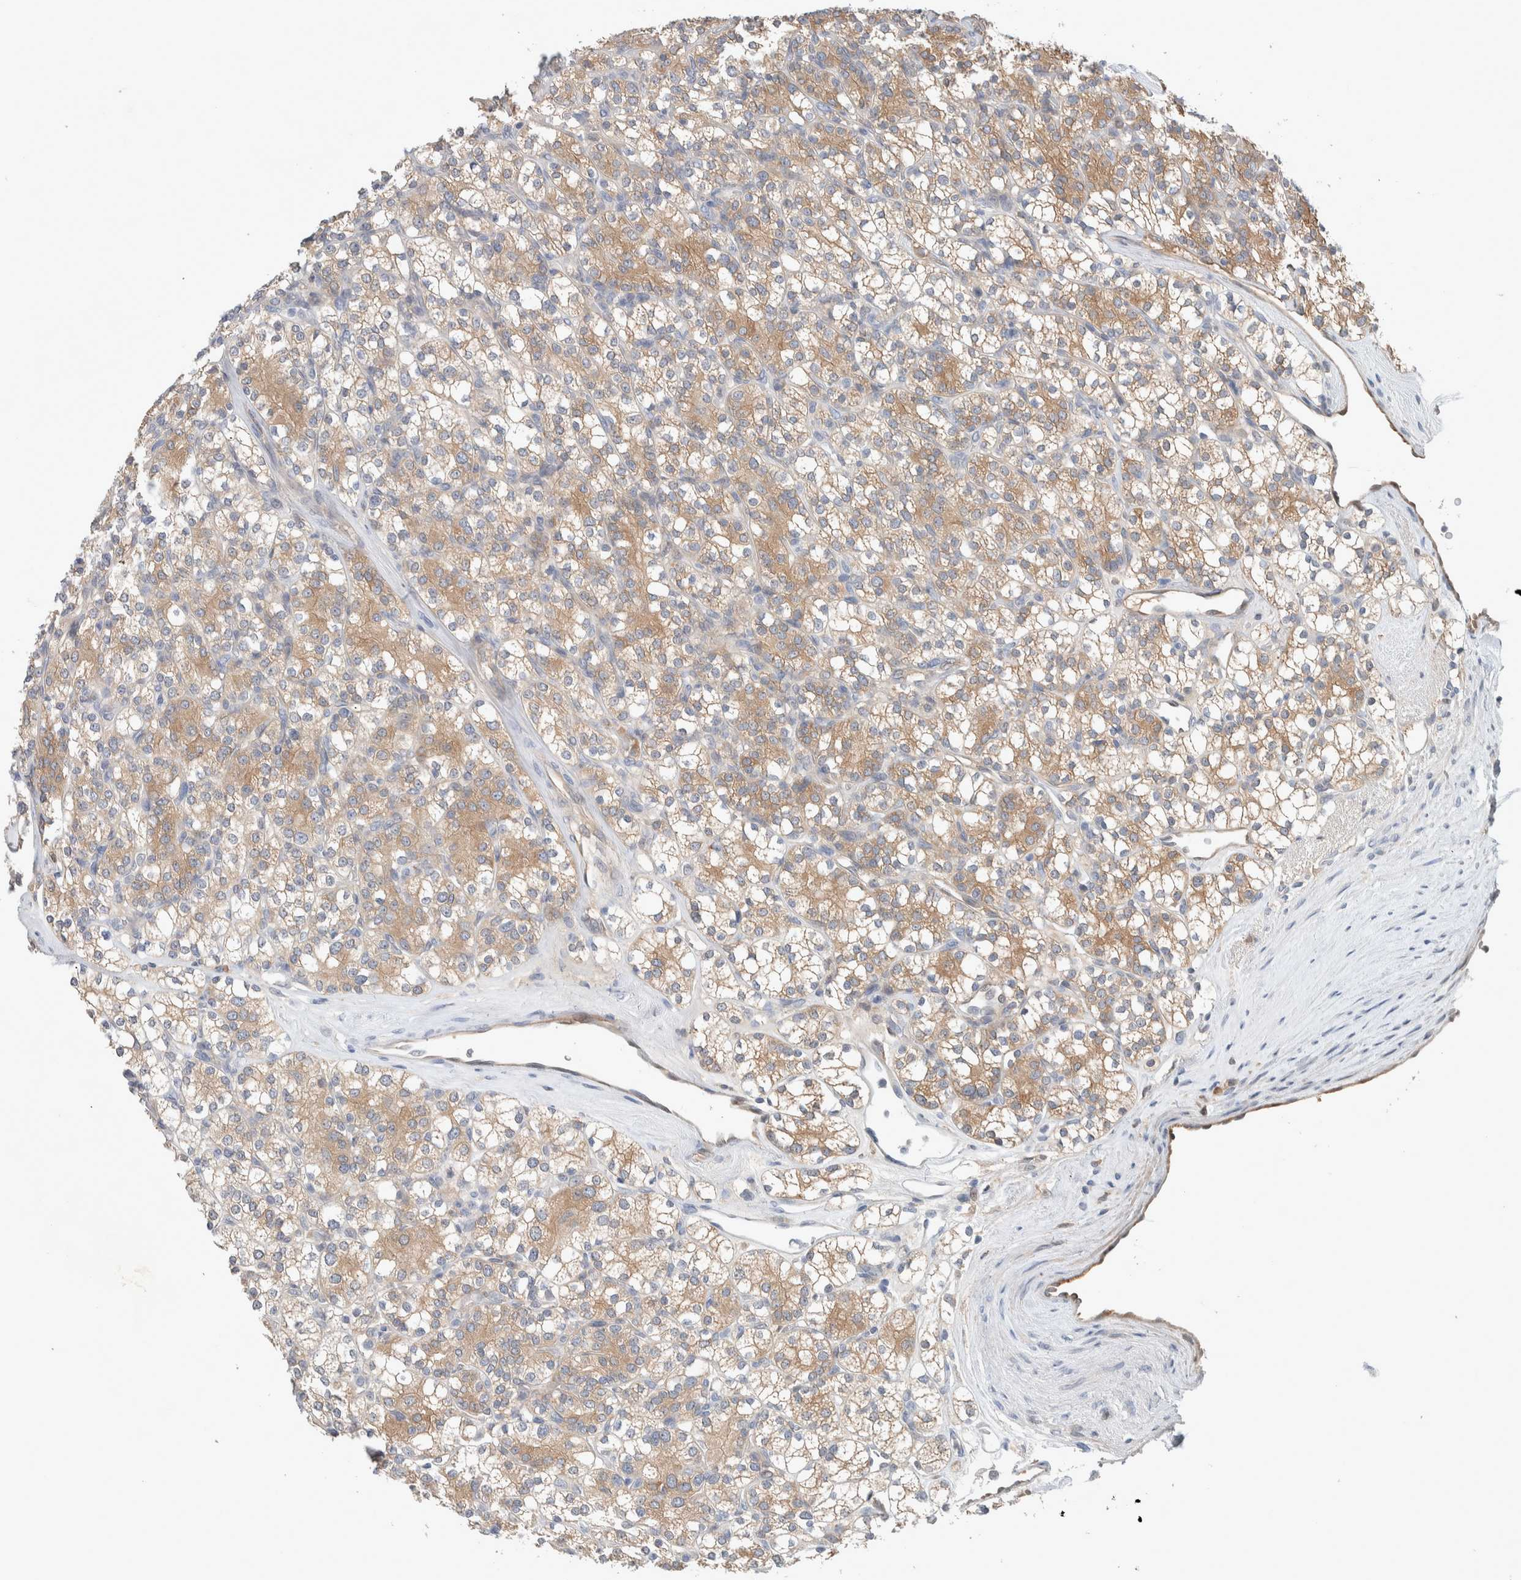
{"staining": {"intensity": "moderate", "quantity": ">75%", "location": "cytoplasmic/membranous"}, "tissue": "renal cancer", "cell_type": "Tumor cells", "image_type": "cancer", "snomed": [{"axis": "morphology", "description": "Adenocarcinoma, NOS"}, {"axis": "topography", "description": "Kidney"}], "caption": "IHC staining of renal adenocarcinoma, which reveals medium levels of moderate cytoplasmic/membranous staining in about >75% of tumor cells indicating moderate cytoplasmic/membranous protein expression. The staining was performed using DAB (3,3'-diaminobenzidine) (brown) for protein detection and nuclei were counterstained in hematoxylin (blue).", "gene": "DEPTOR", "patient": {"sex": "male", "age": 77}}